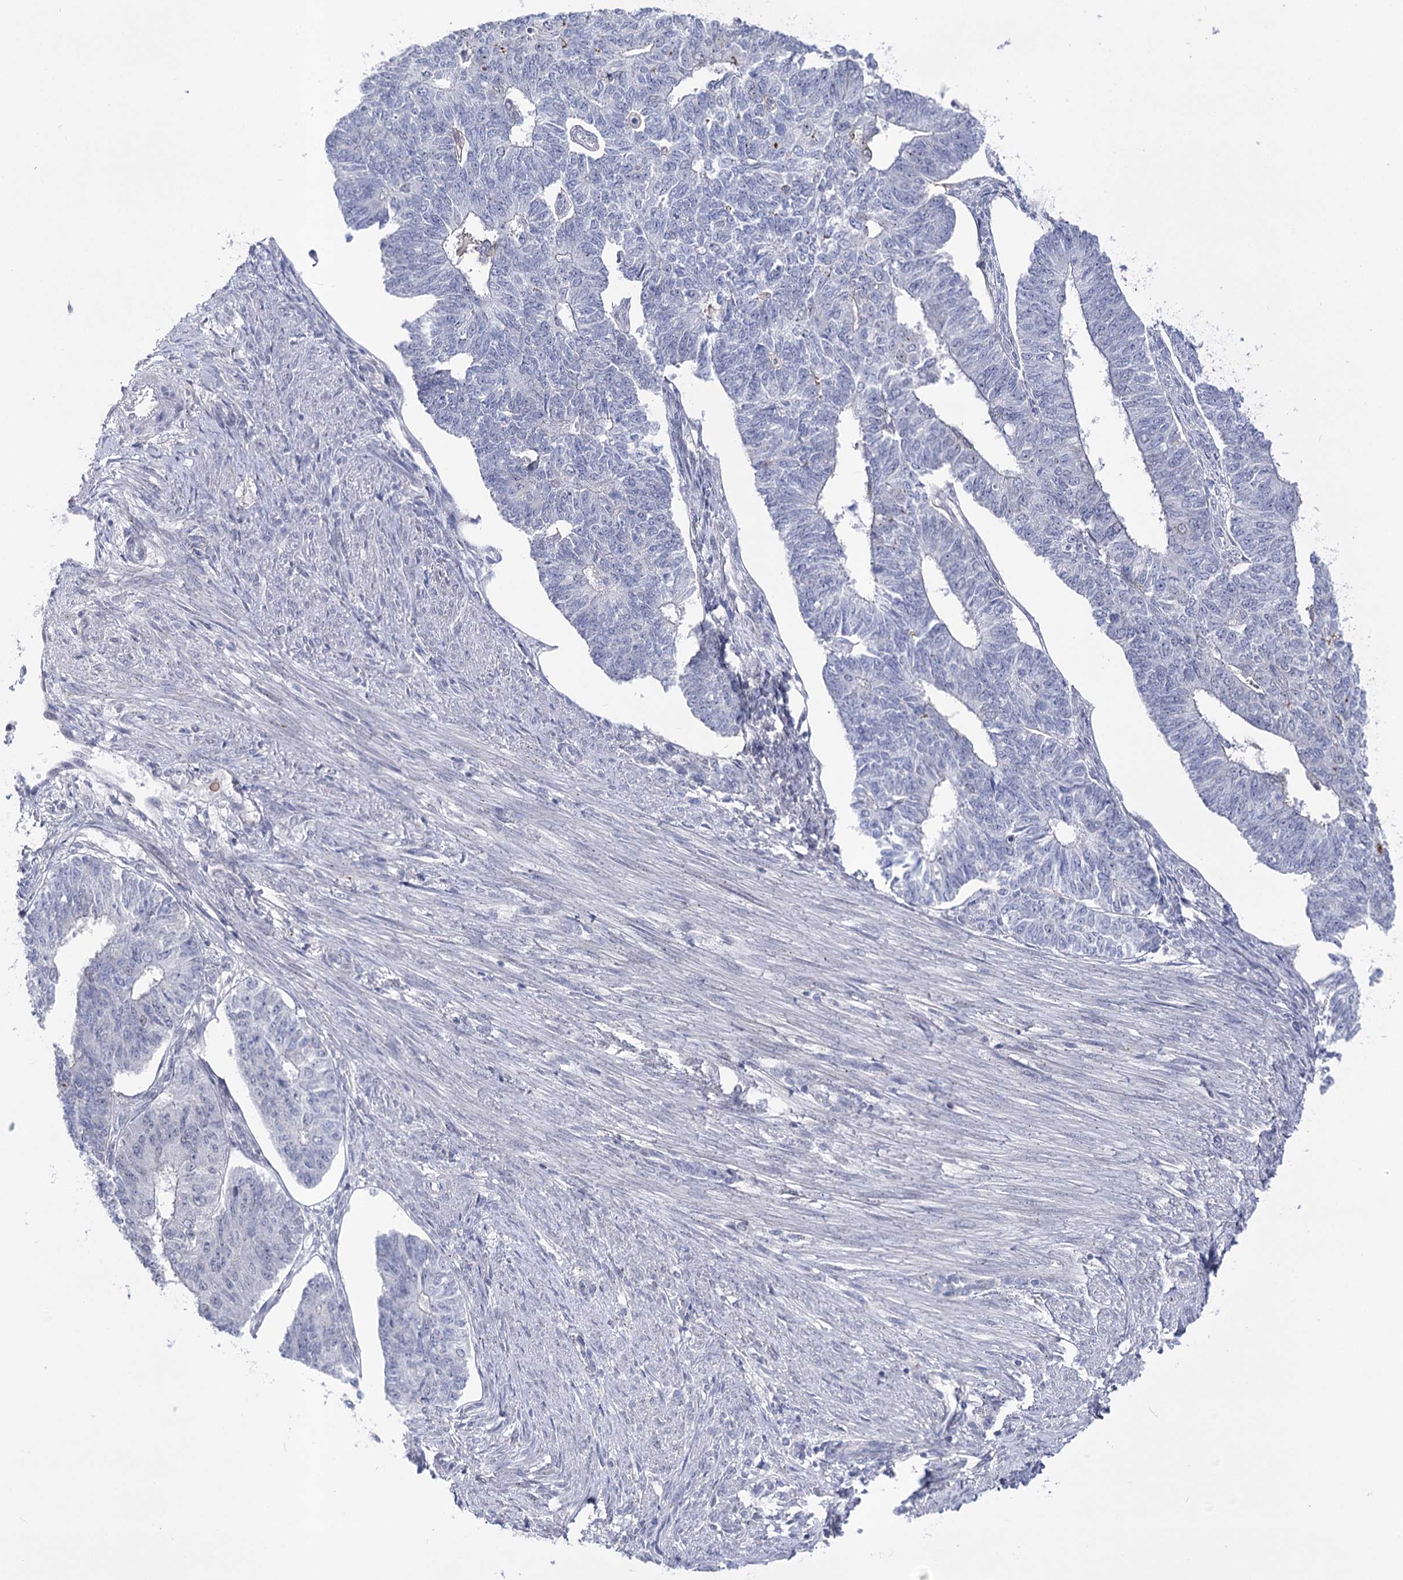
{"staining": {"intensity": "negative", "quantity": "none", "location": "none"}, "tissue": "endometrial cancer", "cell_type": "Tumor cells", "image_type": "cancer", "snomed": [{"axis": "morphology", "description": "Adenocarcinoma, NOS"}, {"axis": "topography", "description": "Endometrium"}], "caption": "Histopathology image shows no protein positivity in tumor cells of adenocarcinoma (endometrial) tissue.", "gene": "ATP10B", "patient": {"sex": "female", "age": 32}}